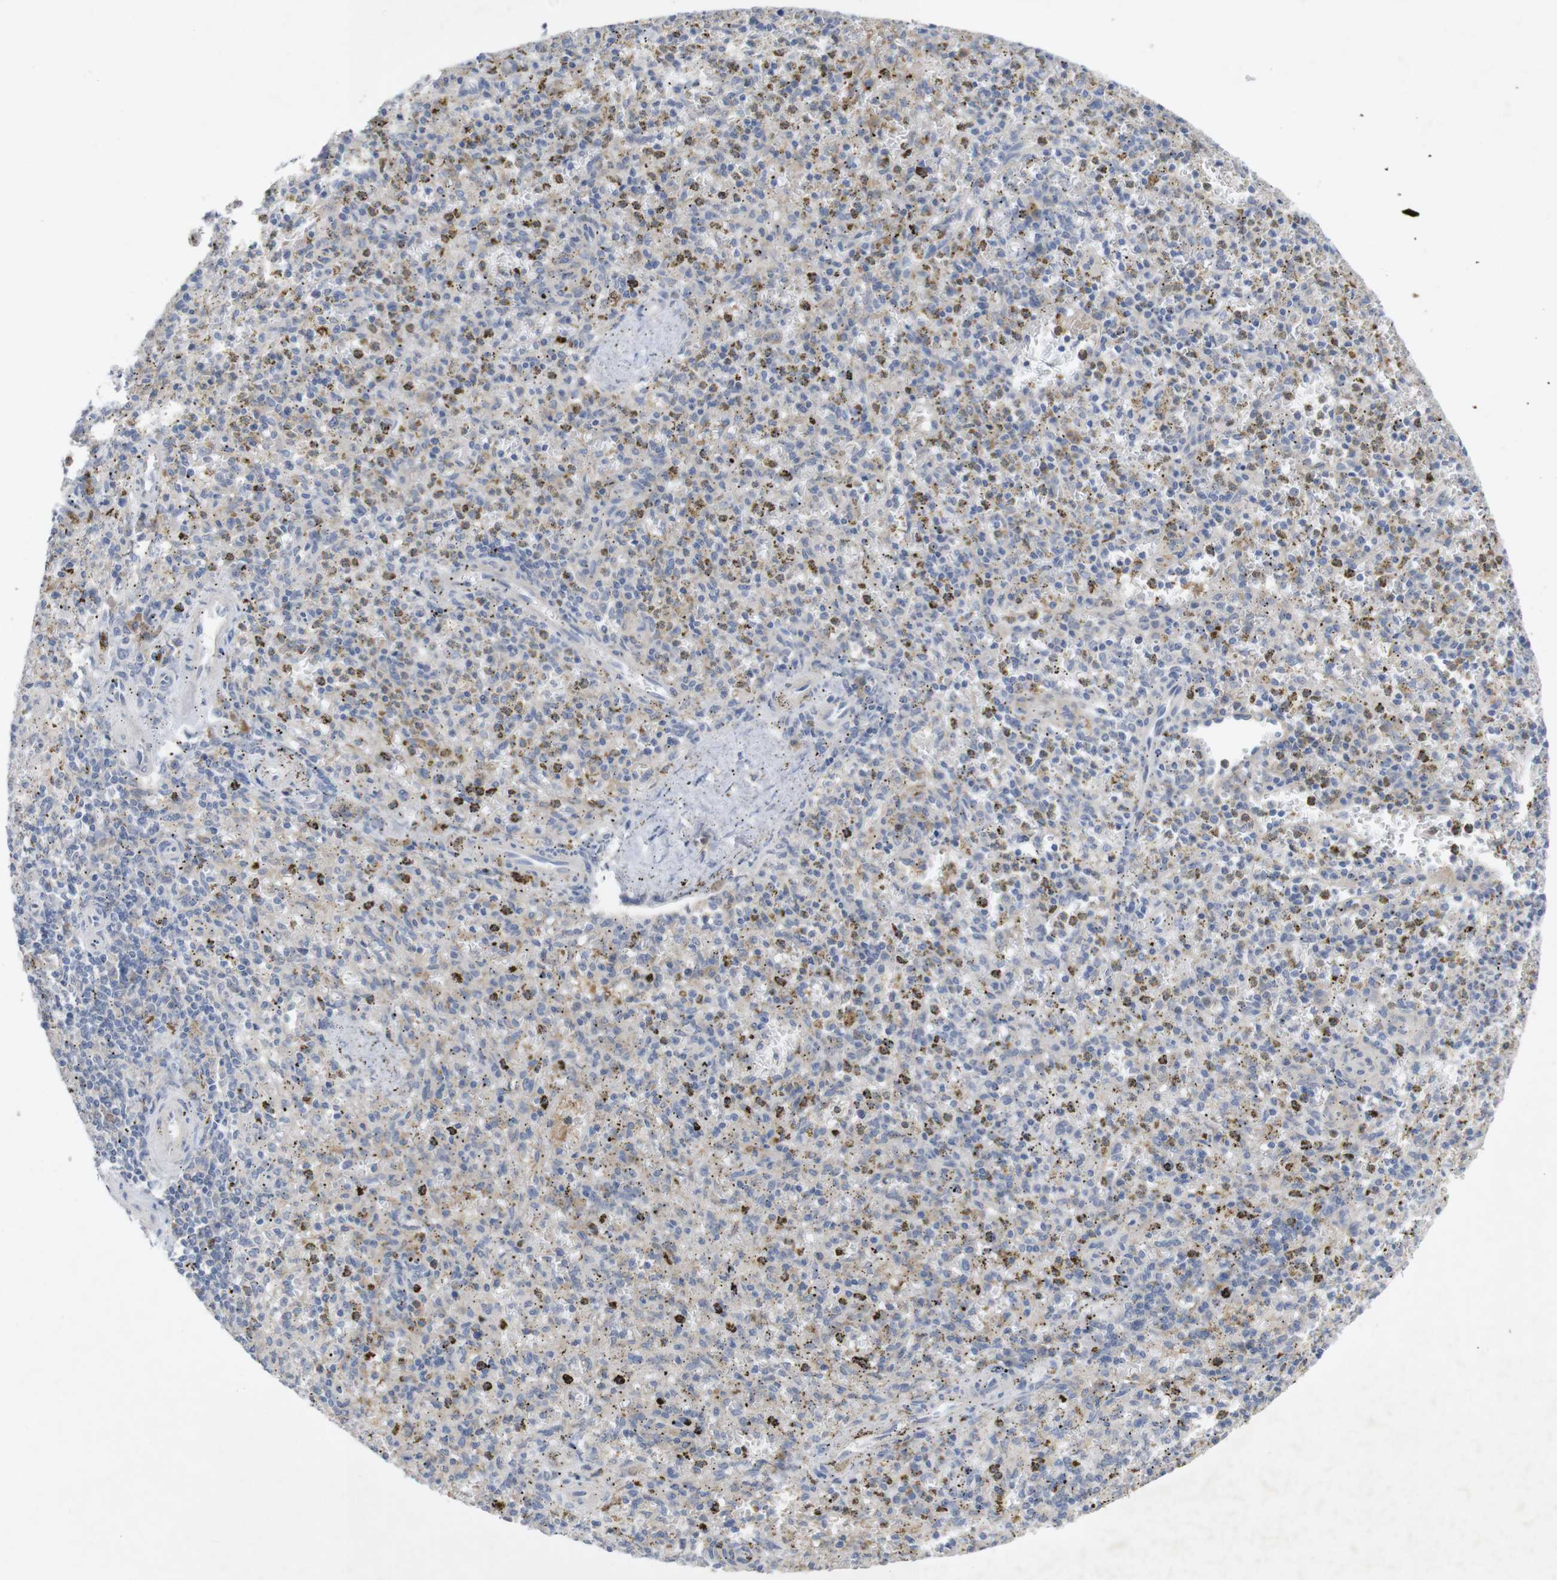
{"staining": {"intensity": "weak", "quantity": "<25%", "location": "cytoplasmic/membranous"}, "tissue": "spleen", "cell_type": "Cells in red pulp", "image_type": "normal", "snomed": [{"axis": "morphology", "description": "Normal tissue, NOS"}, {"axis": "topography", "description": "Spleen"}], "caption": "Immunohistochemistry histopathology image of benign spleen stained for a protein (brown), which shows no expression in cells in red pulp. Brightfield microscopy of immunohistochemistry stained with DAB (3,3'-diaminobenzidine) (brown) and hematoxylin (blue), captured at high magnification.", "gene": "BCAR3", "patient": {"sex": "male", "age": 72}}